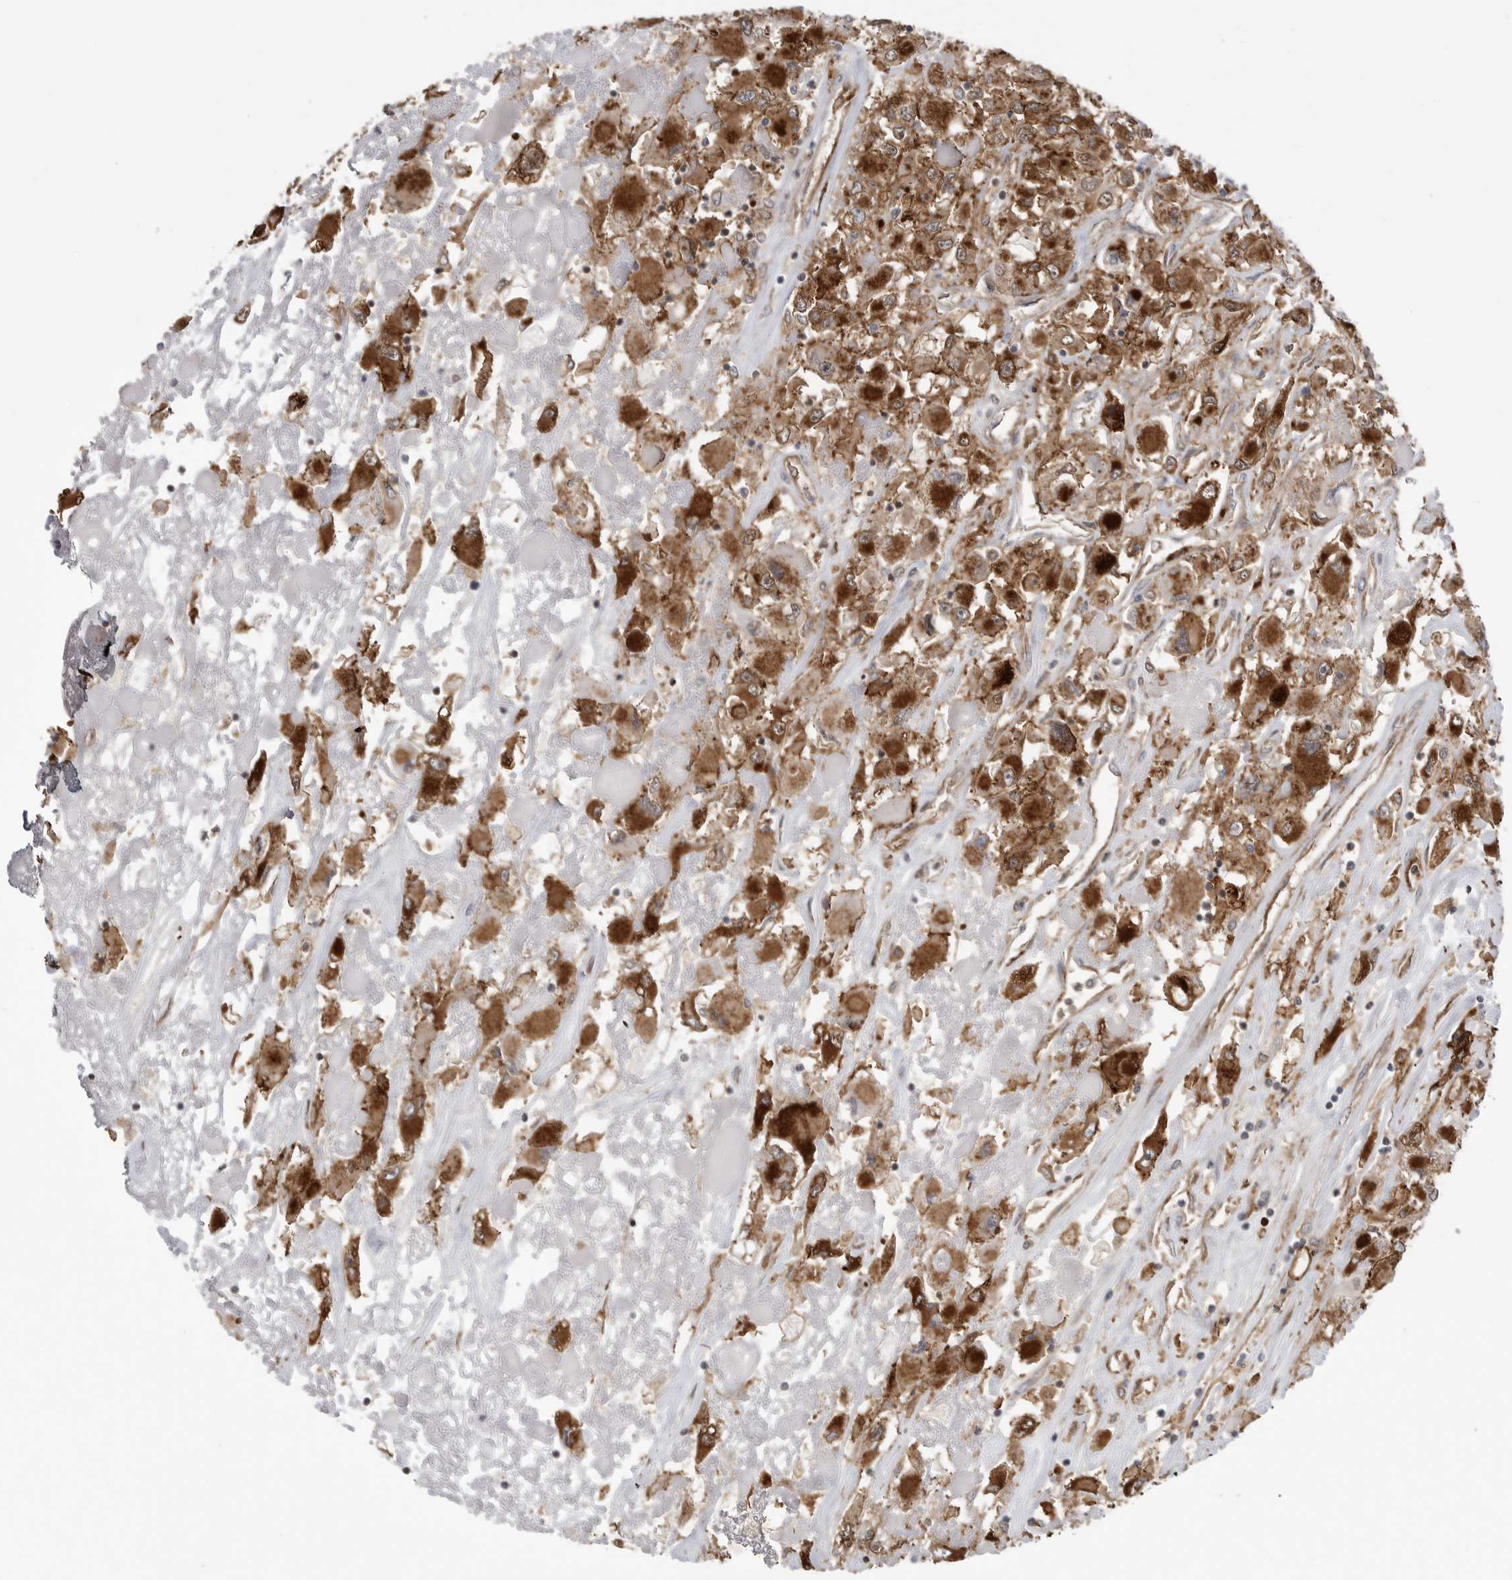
{"staining": {"intensity": "strong", "quantity": ">75%", "location": "cytoplasmic/membranous"}, "tissue": "renal cancer", "cell_type": "Tumor cells", "image_type": "cancer", "snomed": [{"axis": "morphology", "description": "Adenocarcinoma, NOS"}, {"axis": "topography", "description": "Kidney"}], "caption": "The micrograph displays a brown stain indicating the presence of a protein in the cytoplasmic/membranous of tumor cells in renal cancer (adenocarcinoma). (brown staining indicates protein expression, while blue staining denotes nuclei).", "gene": "NECTIN1", "patient": {"sex": "female", "age": 52}}